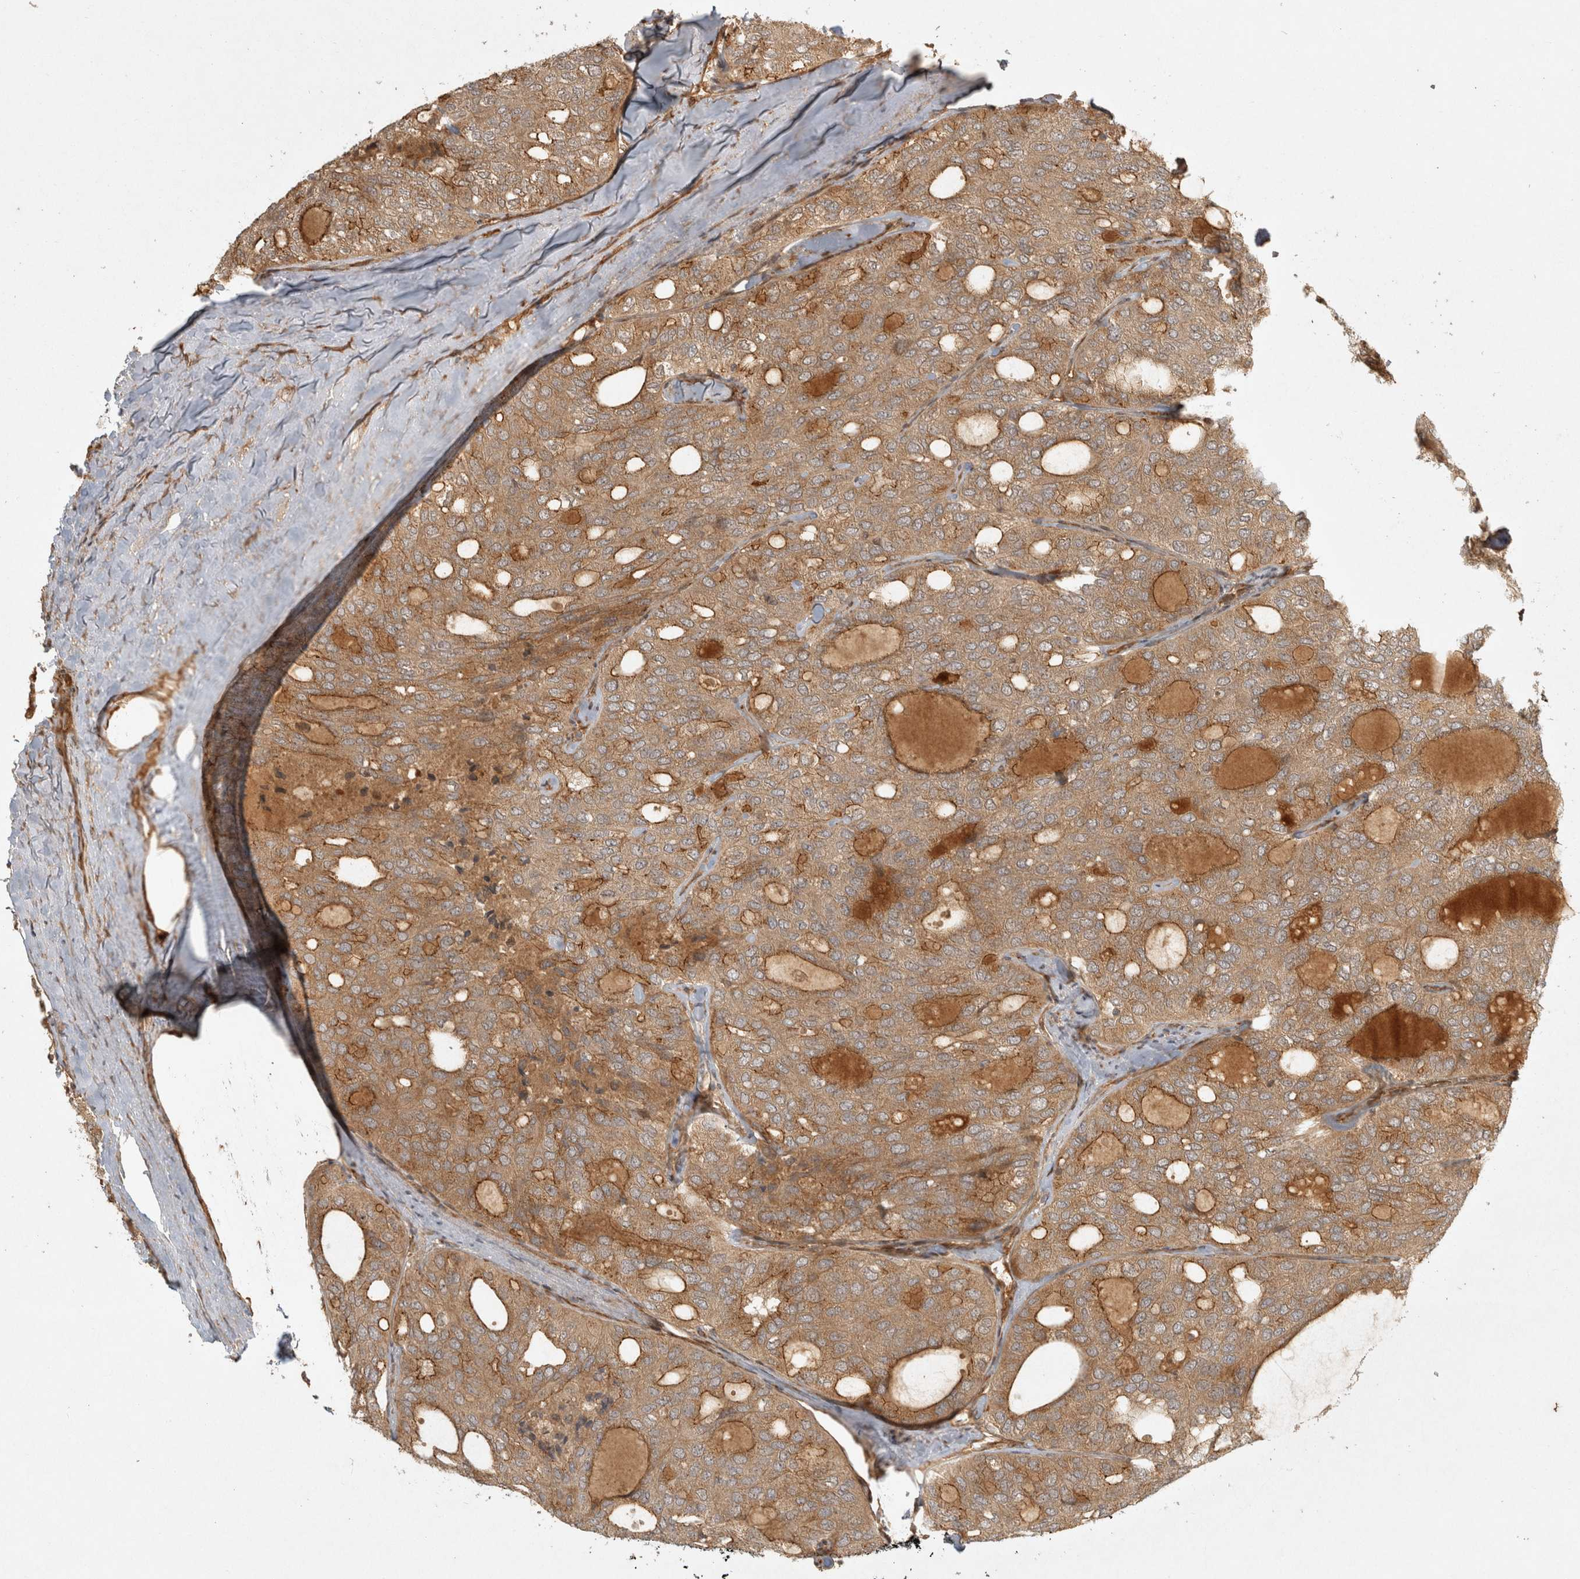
{"staining": {"intensity": "moderate", "quantity": ">75%", "location": "cytoplasmic/membranous"}, "tissue": "thyroid cancer", "cell_type": "Tumor cells", "image_type": "cancer", "snomed": [{"axis": "morphology", "description": "Follicular adenoma carcinoma, NOS"}, {"axis": "topography", "description": "Thyroid gland"}], "caption": "Follicular adenoma carcinoma (thyroid) stained for a protein displays moderate cytoplasmic/membranous positivity in tumor cells. Immunohistochemistry stains the protein of interest in brown and the nuclei are stained blue.", "gene": "CAMSAP2", "patient": {"sex": "male", "age": 75}}